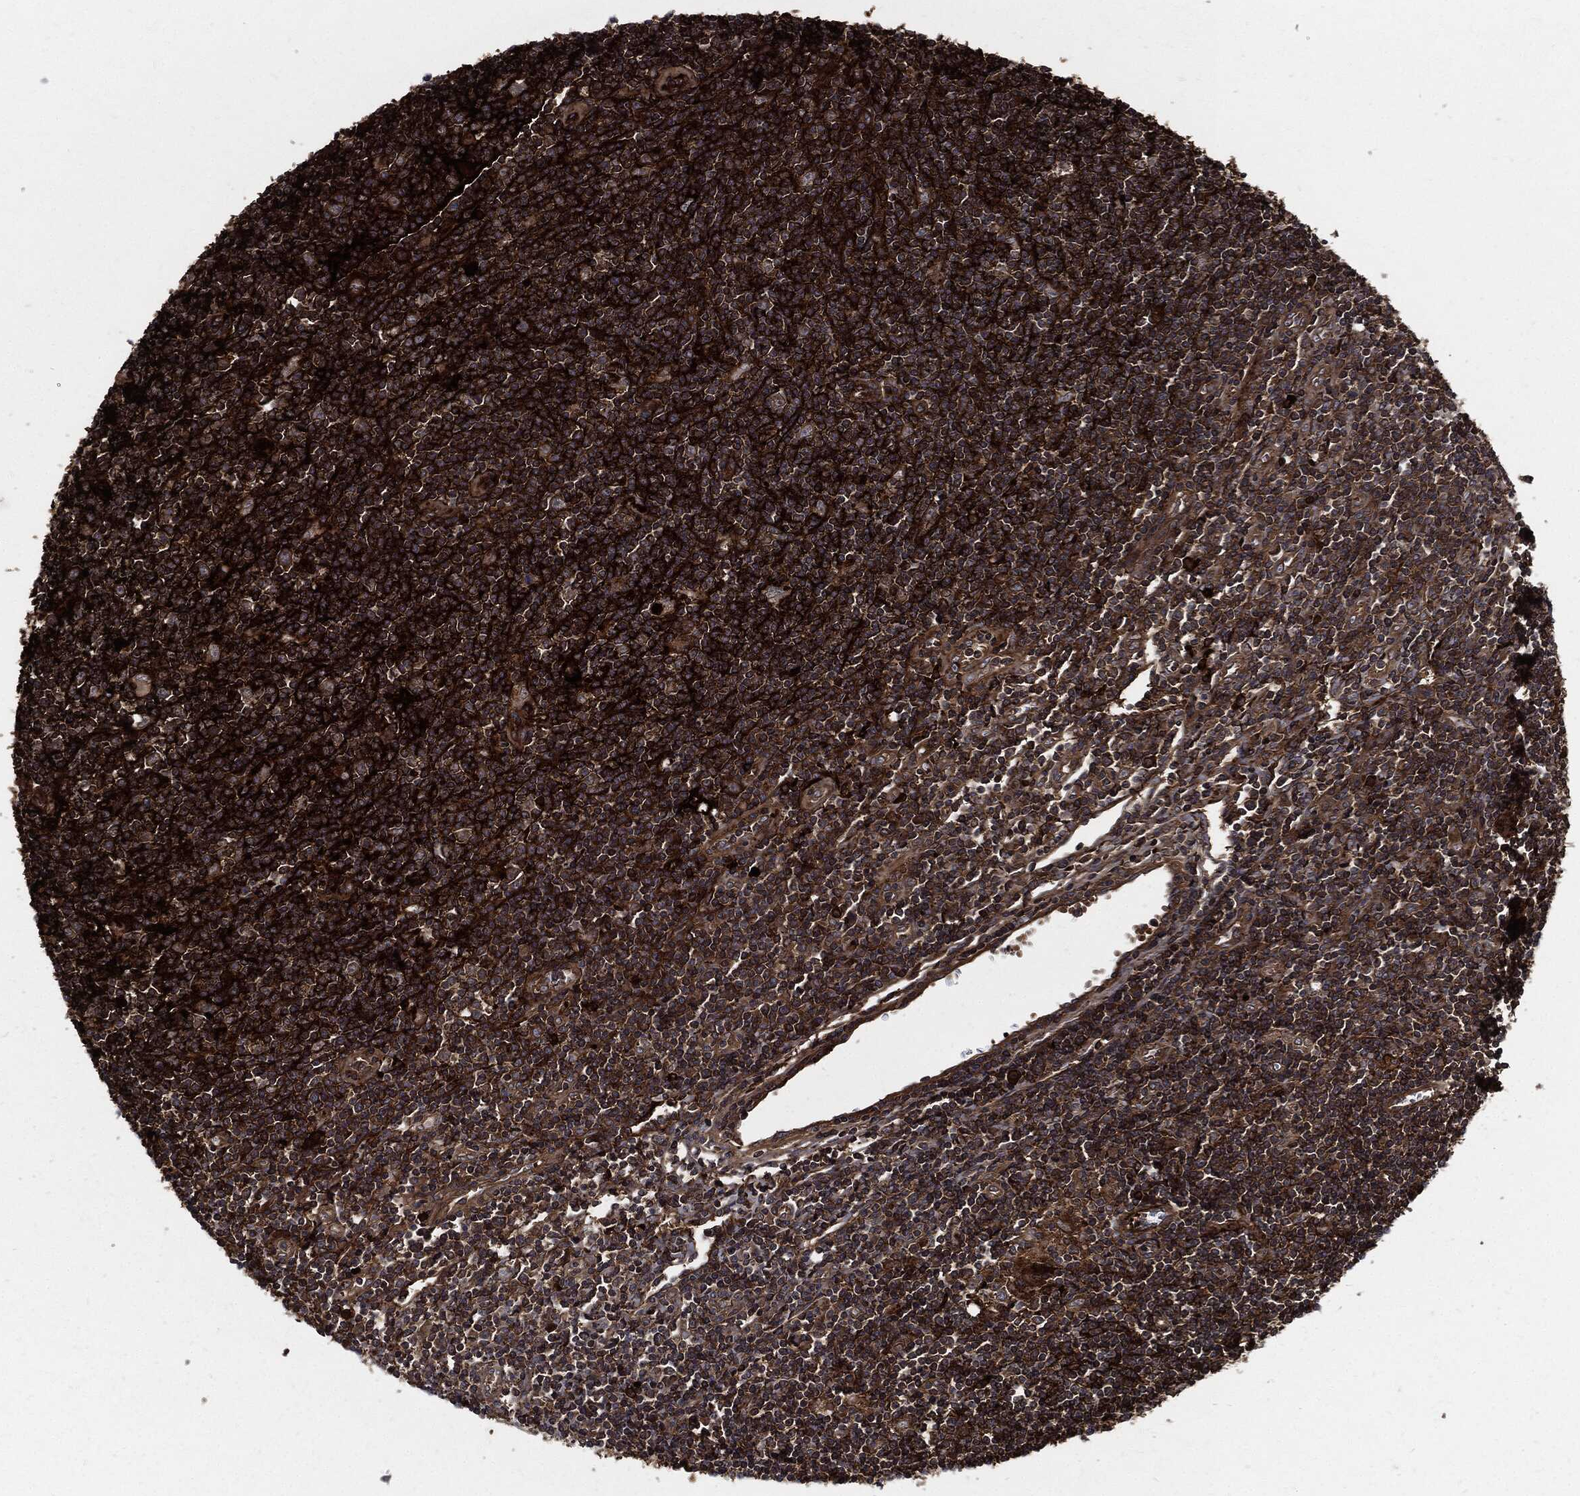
{"staining": {"intensity": "moderate", "quantity": ">75%", "location": "cytoplasmic/membranous"}, "tissue": "lymphoma", "cell_type": "Tumor cells", "image_type": "cancer", "snomed": [{"axis": "morphology", "description": "Hodgkin's disease, NOS"}, {"axis": "topography", "description": "Lymph node"}], "caption": "IHC micrograph of human lymphoma stained for a protein (brown), which reveals medium levels of moderate cytoplasmic/membranous positivity in approximately >75% of tumor cells.", "gene": "CLU", "patient": {"sex": "male", "age": 40}}